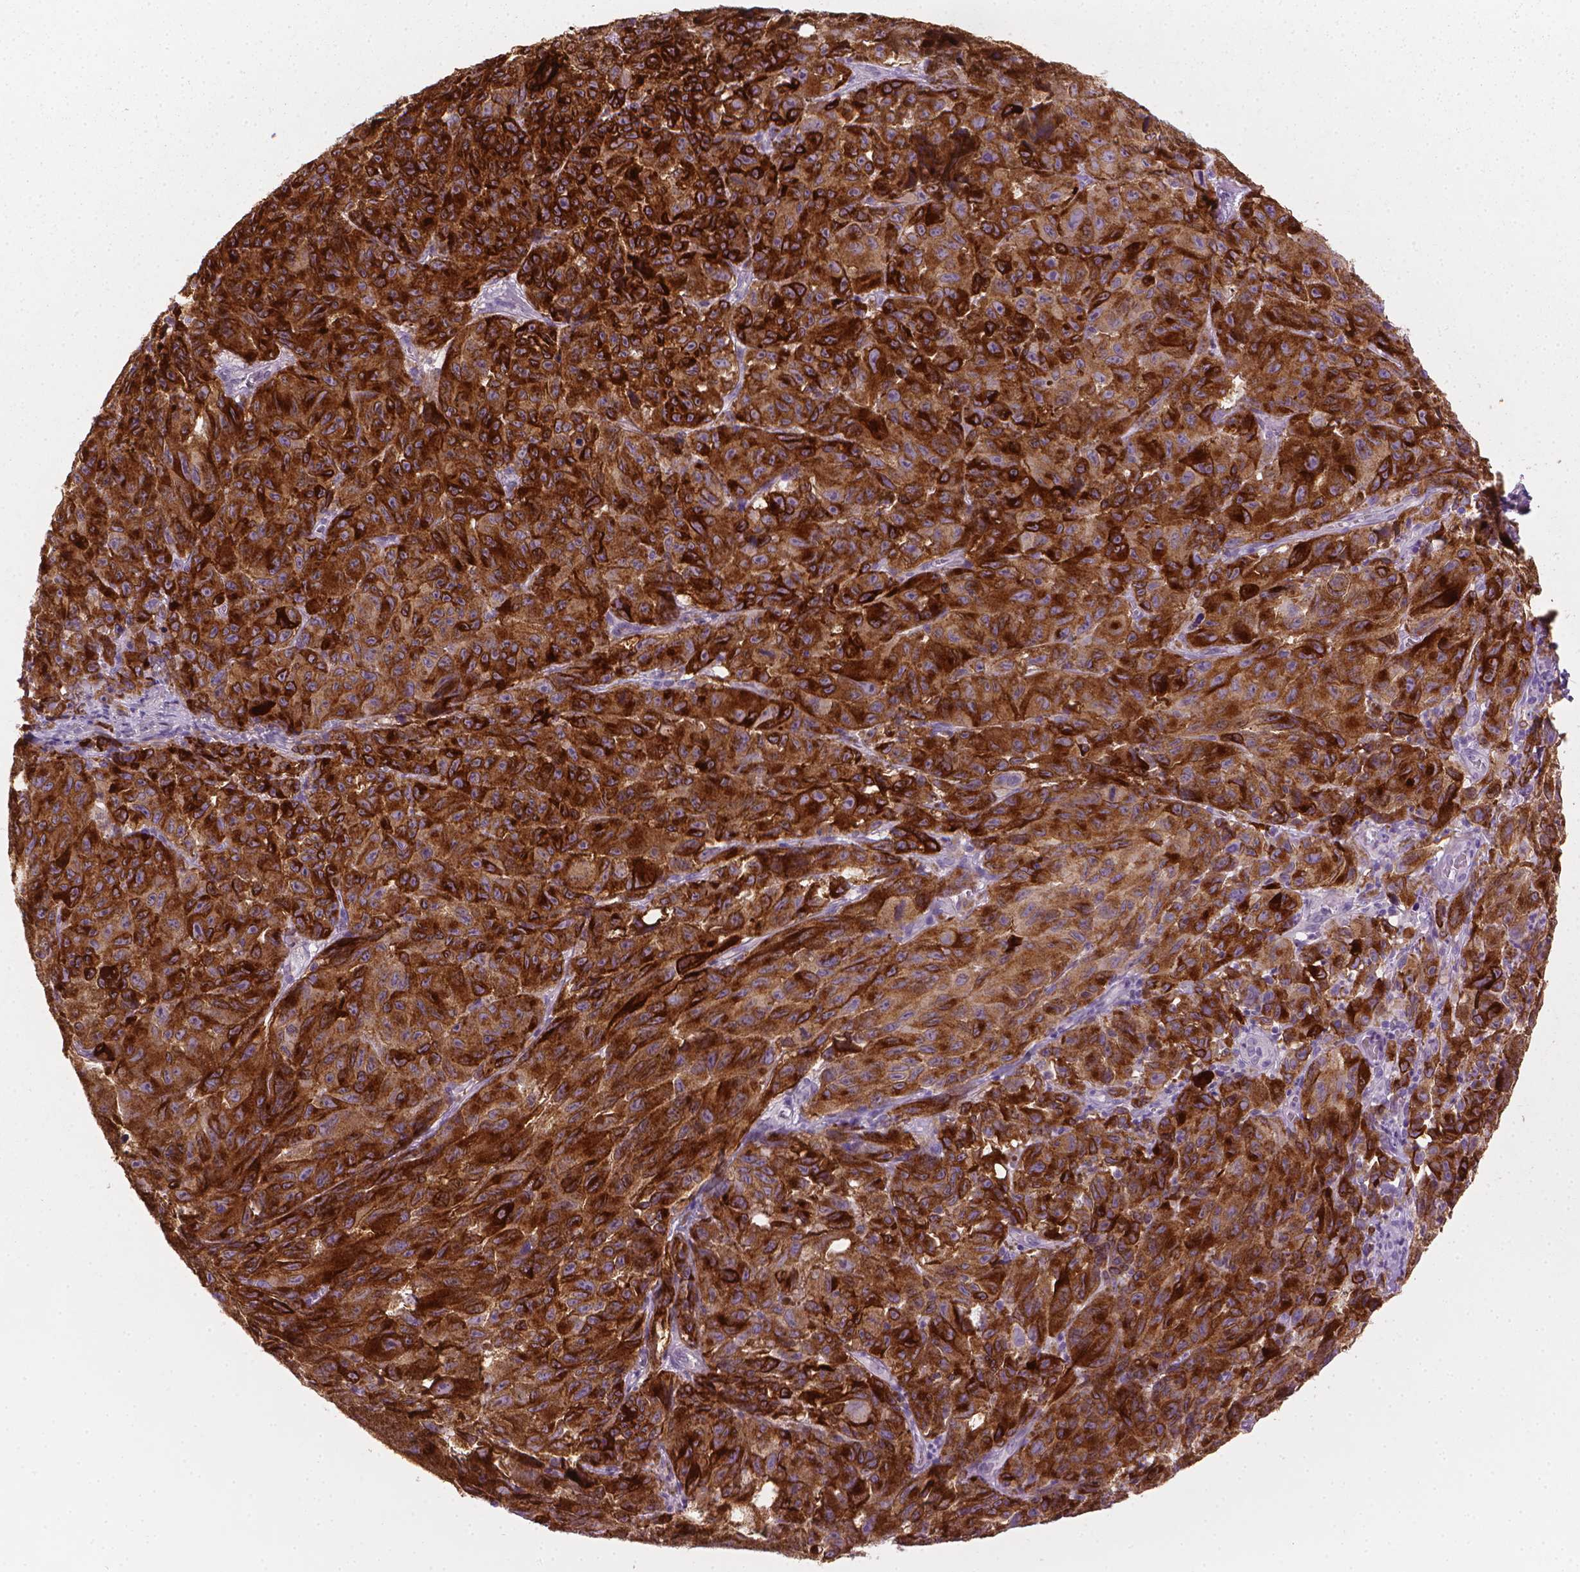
{"staining": {"intensity": "strong", "quantity": ">75%", "location": "cytoplasmic/membranous"}, "tissue": "melanoma", "cell_type": "Tumor cells", "image_type": "cancer", "snomed": [{"axis": "morphology", "description": "Malignant melanoma, NOS"}, {"axis": "topography", "description": "Vulva, labia, clitoris and Bartholin´s gland, NO"}], "caption": "Tumor cells demonstrate high levels of strong cytoplasmic/membranous staining in approximately >75% of cells in malignant melanoma. (DAB IHC, brown staining for protein, blue staining for nuclei).", "gene": "MLANA", "patient": {"sex": "female", "age": 75}}